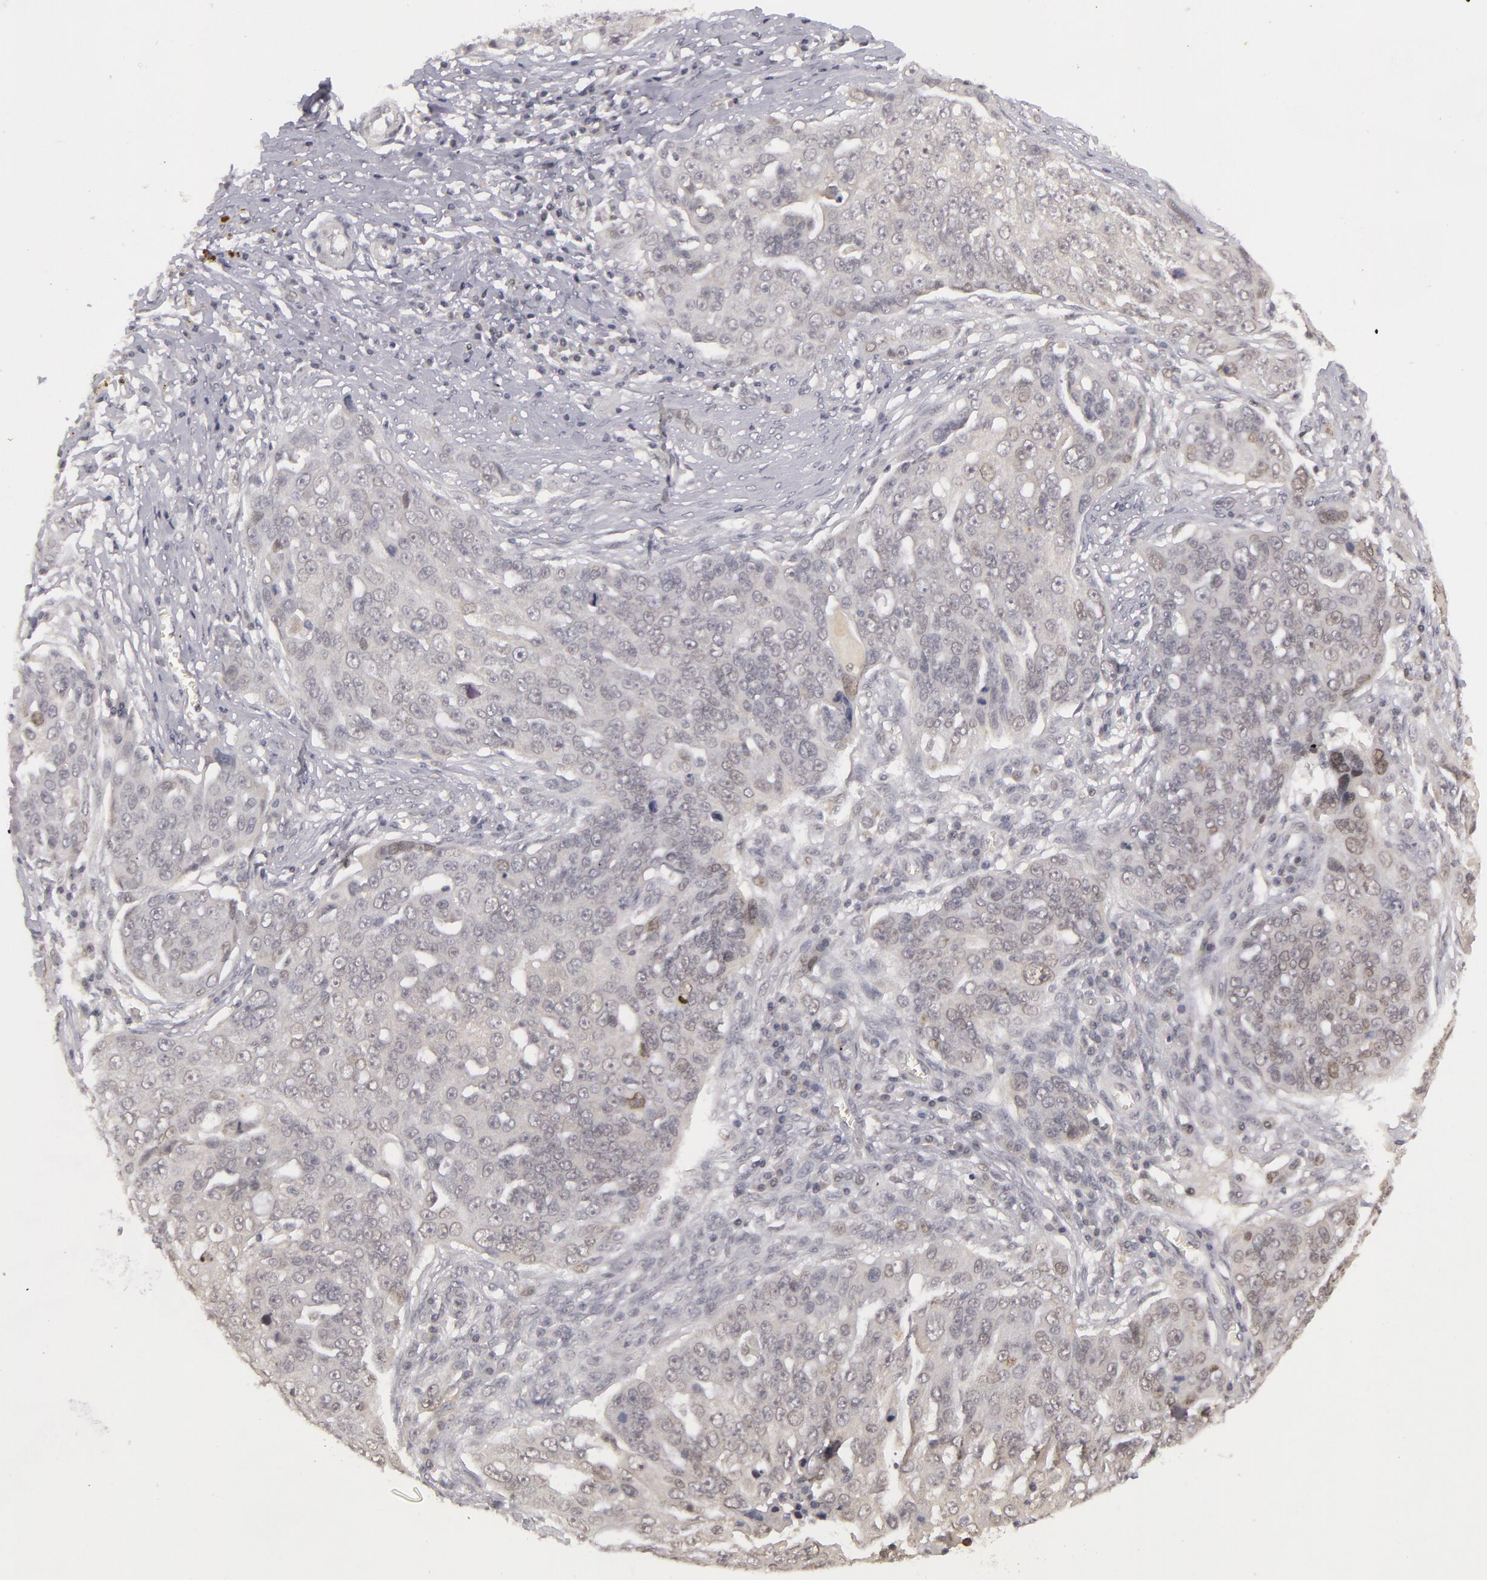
{"staining": {"intensity": "weak", "quantity": "<25%", "location": "nuclear"}, "tissue": "ovarian cancer", "cell_type": "Tumor cells", "image_type": "cancer", "snomed": [{"axis": "morphology", "description": "Carcinoma, endometroid"}, {"axis": "topography", "description": "Ovary"}], "caption": "Immunohistochemistry of ovarian endometroid carcinoma displays no positivity in tumor cells. Nuclei are stained in blue.", "gene": "RRP7A", "patient": {"sex": "female", "age": 75}}